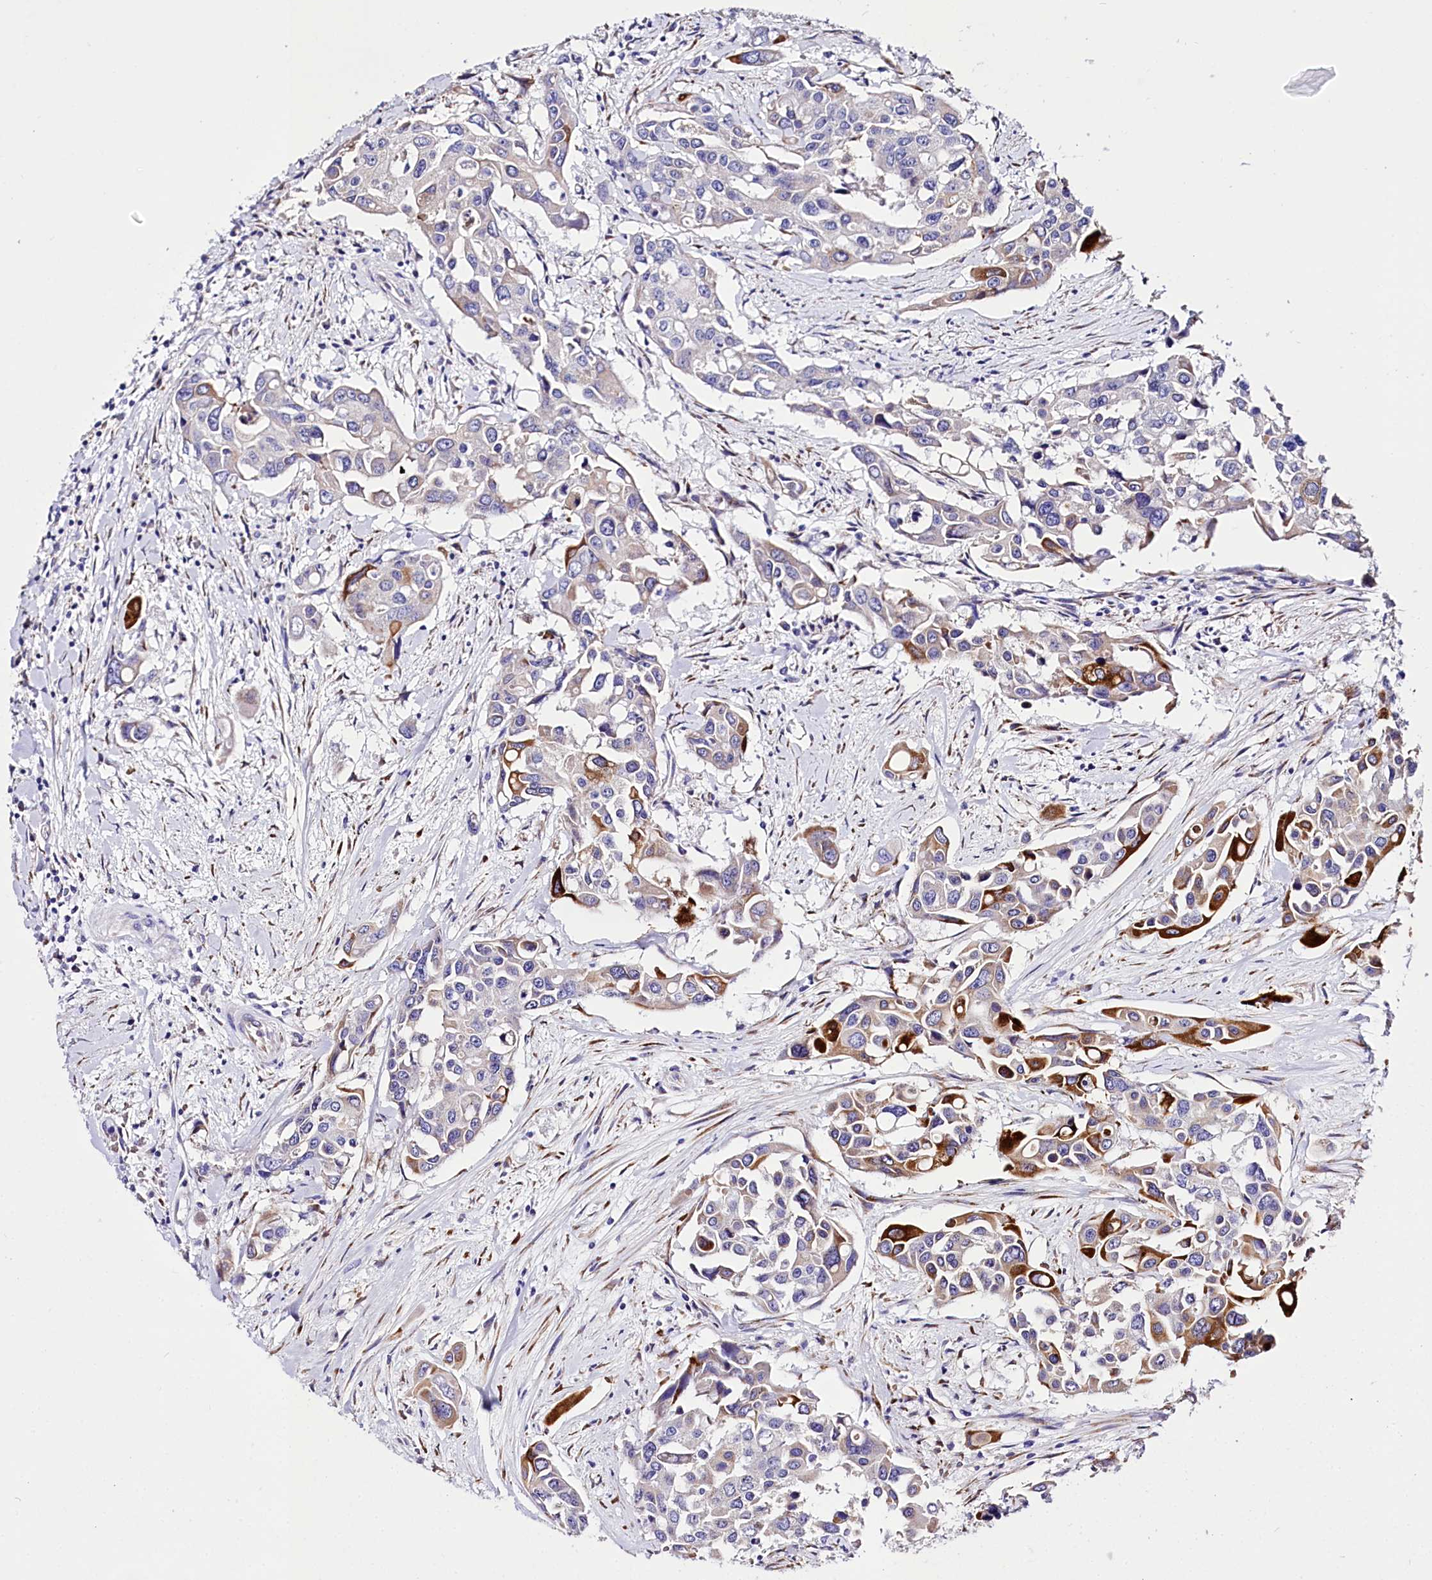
{"staining": {"intensity": "strong", "quantity": "<25%", "location": "cytoplasmic/membranous"}, "tissue": "colorectal cancer", "cell_type": "Tumor cells", "image_type": "cancer", "snomed": [{"axis": "morphology", "description": "Adenocarcinoma, NOS"}, {"axis": "topography", "description": "Colon"}], "caption": "Tumor cells show medium levels of strong cytoplasmic/membranous positivity in approximately <25% of cells in colorectal cancer (adenocarcinoma). (Brightfield microscopy of DAB IHC at high magnification).", "gene": "A2ML1", "patient": {"sex": "male", "age": 77}}